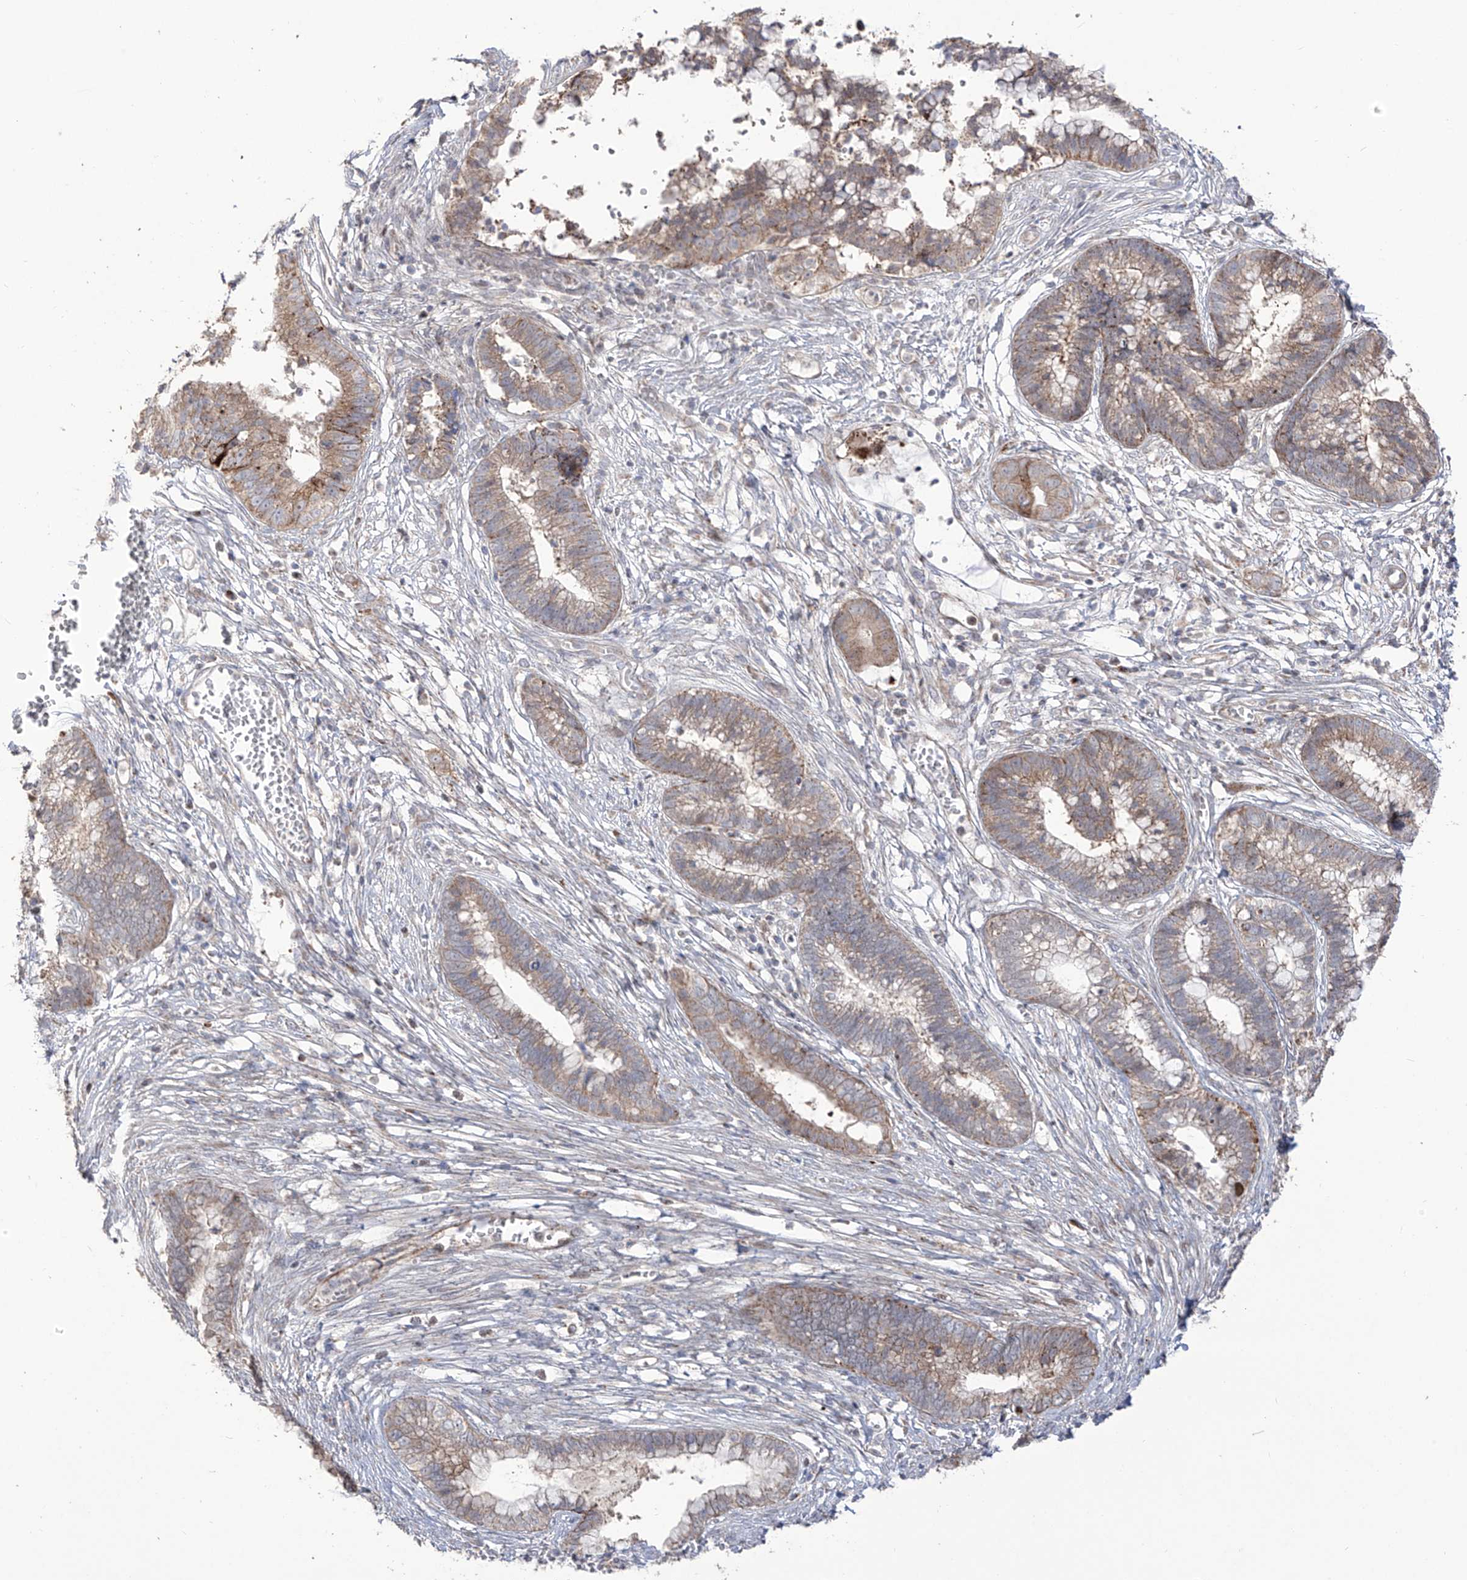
{"staining": {"intensity": "weak", "quantity": ">75%", "location": "cytoplasmic/membranous"}, "tissue": "cervical cancer", "cell_type": "Tumor cells", "image_type": "cancer", "snomed": [{"axis": "morphology", "description": "Adenocarcinoma, NOS"}, {"axis": "topography", "description": "Cervix"}], "caption": "This image reveals immunohistochemistry staining of cervical cancer (adenocarcinoma), with low weak cytoplasmic/membranous staining in about >75% of tumor cells.", "gene": "YKT6", "patient": {"sex": "female", "age": 44}}